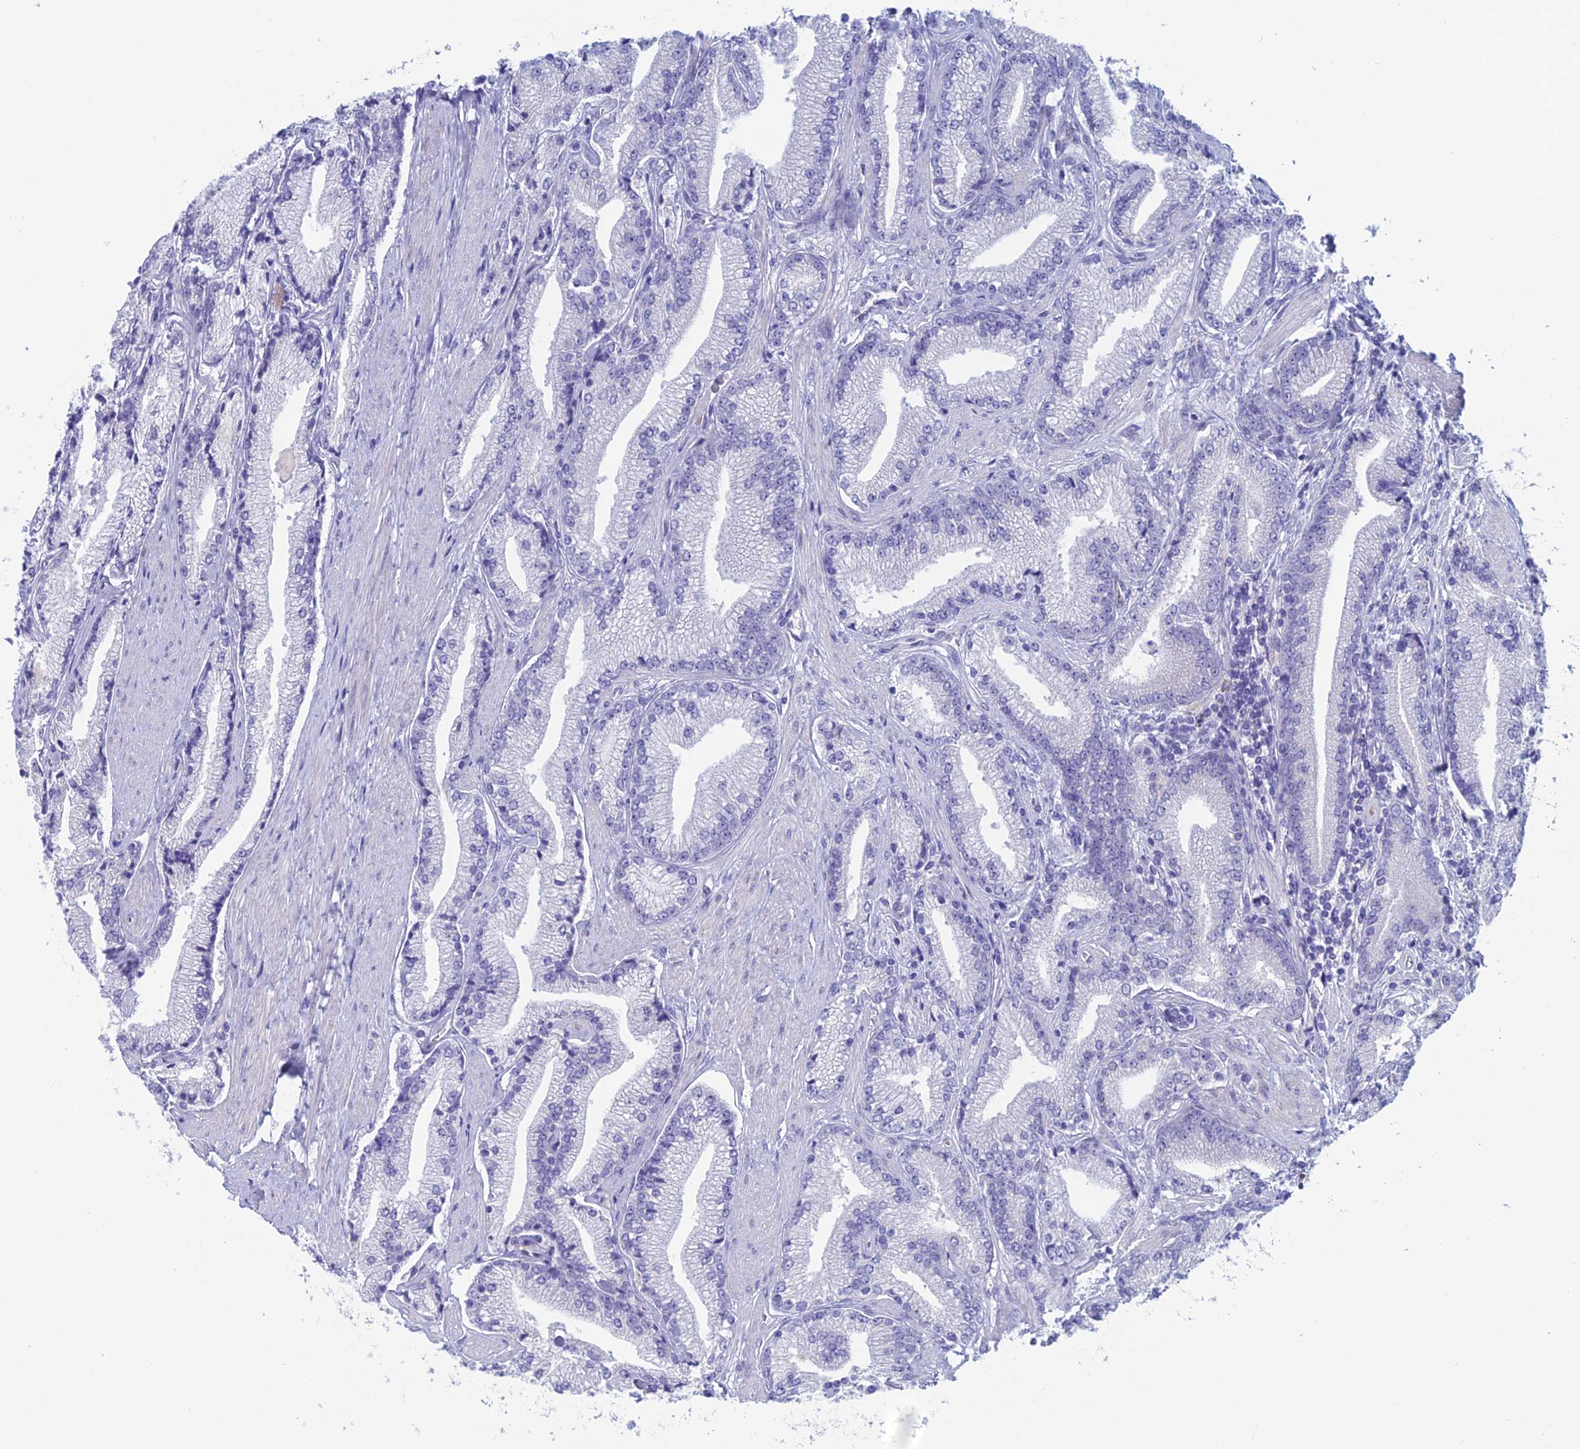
{"staining": {"intensity": "negative", "quantity": "none", "location": "none"}, "tissue": "prostate cancer", "cell_type": "Tumor cells", "image_type": "cancer", "snomed": [{"axis": "morphology", "description": "Adenocarcinoma, High grade"}, {"axis": "topography", "description": "Prostate"}], "caption": "Tumor cells show no significant protein expression in prostate cancer (high-grade adenocarcinoma).", "gene": "NOL4L", "patient": {"sex": "male", "age": 67}}